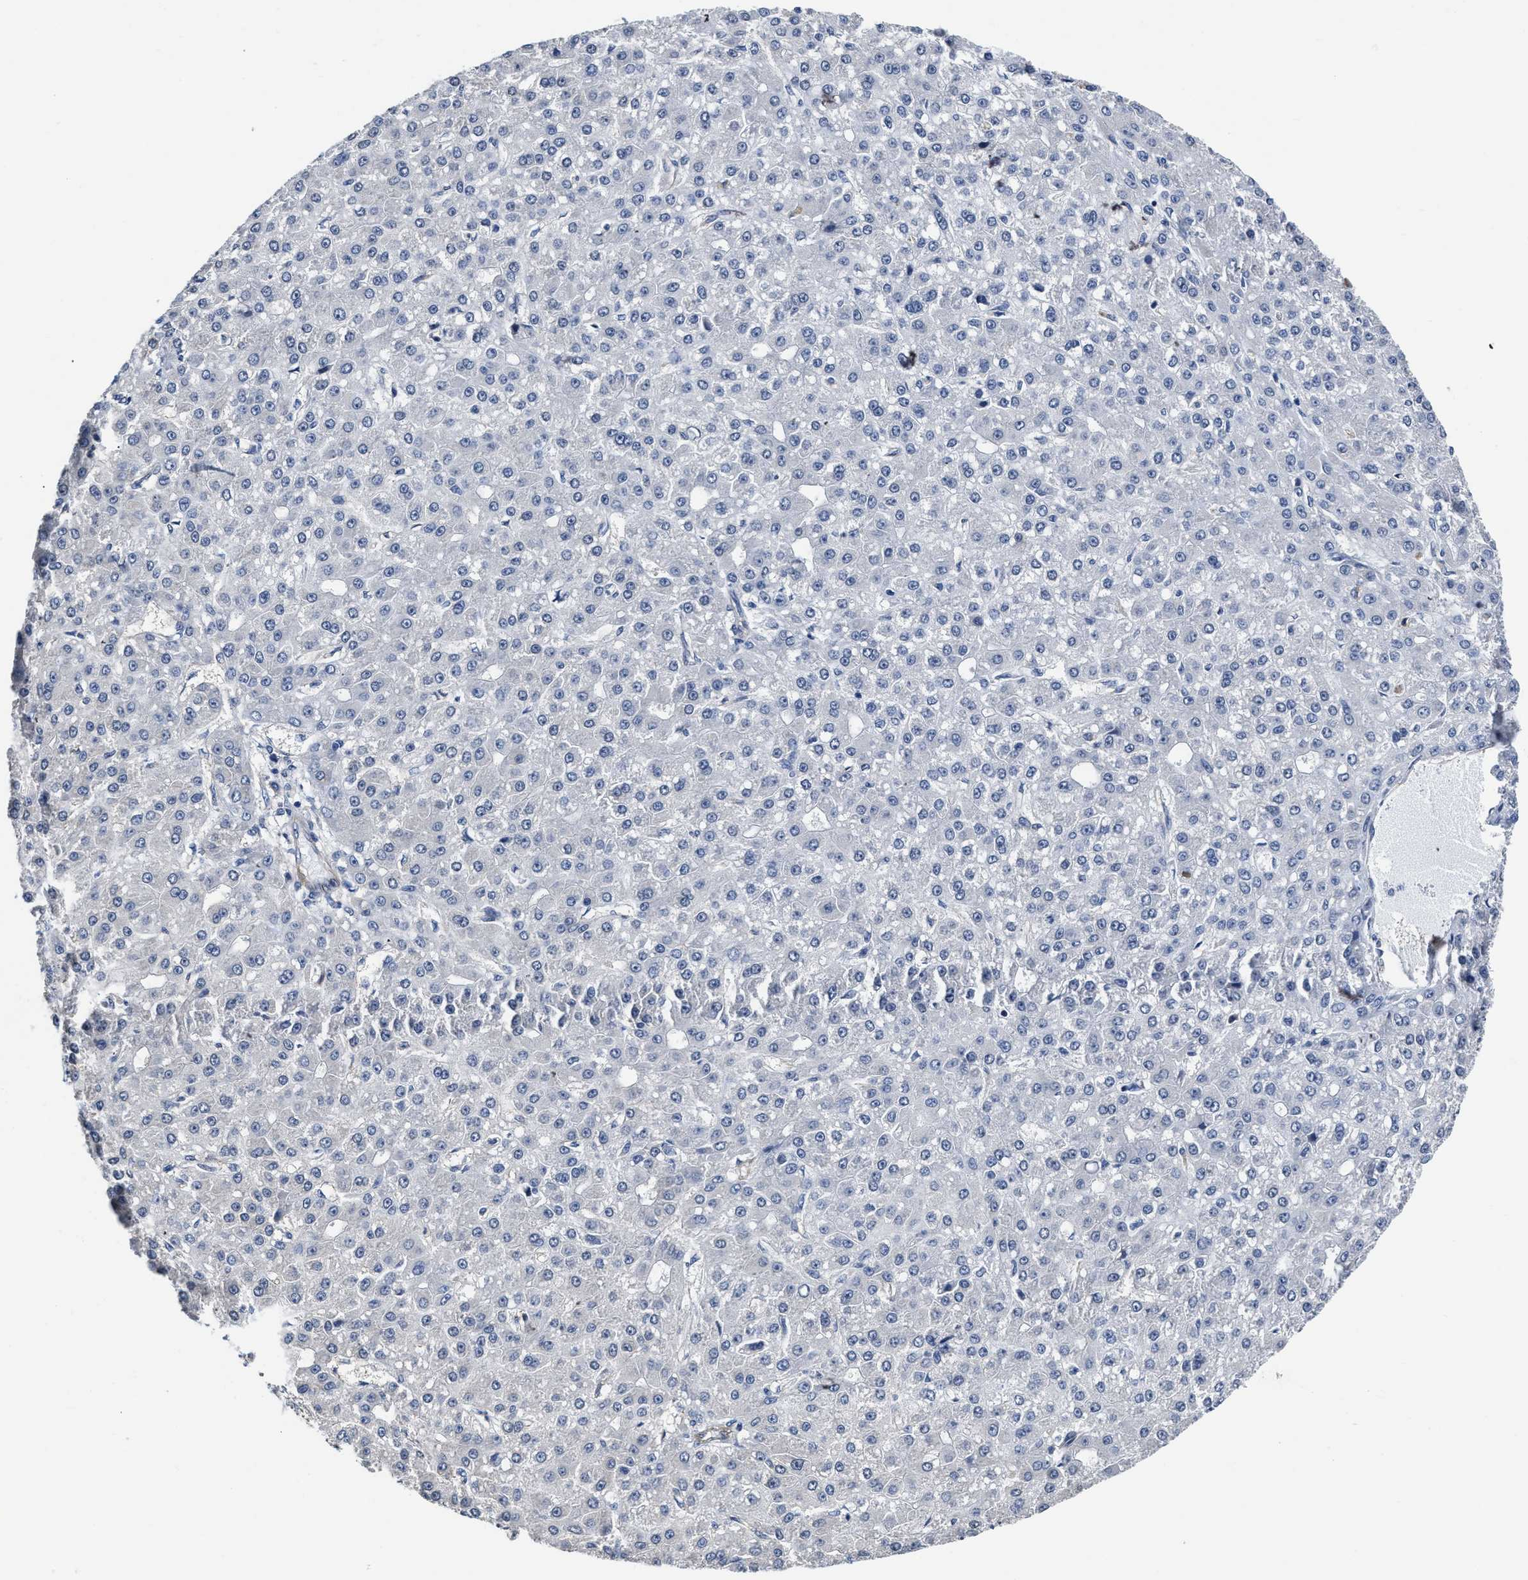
{"staining": {"intensity": "negative", "quantity": "none", "location": "none"}, "tissue": "liver cancer", "cell_type": "Tumor cells", "image_type": "cancer", "snomed": [{"axis": "morphology", "description": "Carcinoma, Hepatocellular, NOS"}, {"axis": "topography", "description": "Liver"}], "caption": "This micrograph is of liver cancer (hepatocellular carcinoma) stained with immunohistochemistry to label a protein in brown with the nuclei are counter-stained blue. There is no positivity in tumor cells.", "gene": "C22orf42", "patient": {"sex": "male", "age": 67}}